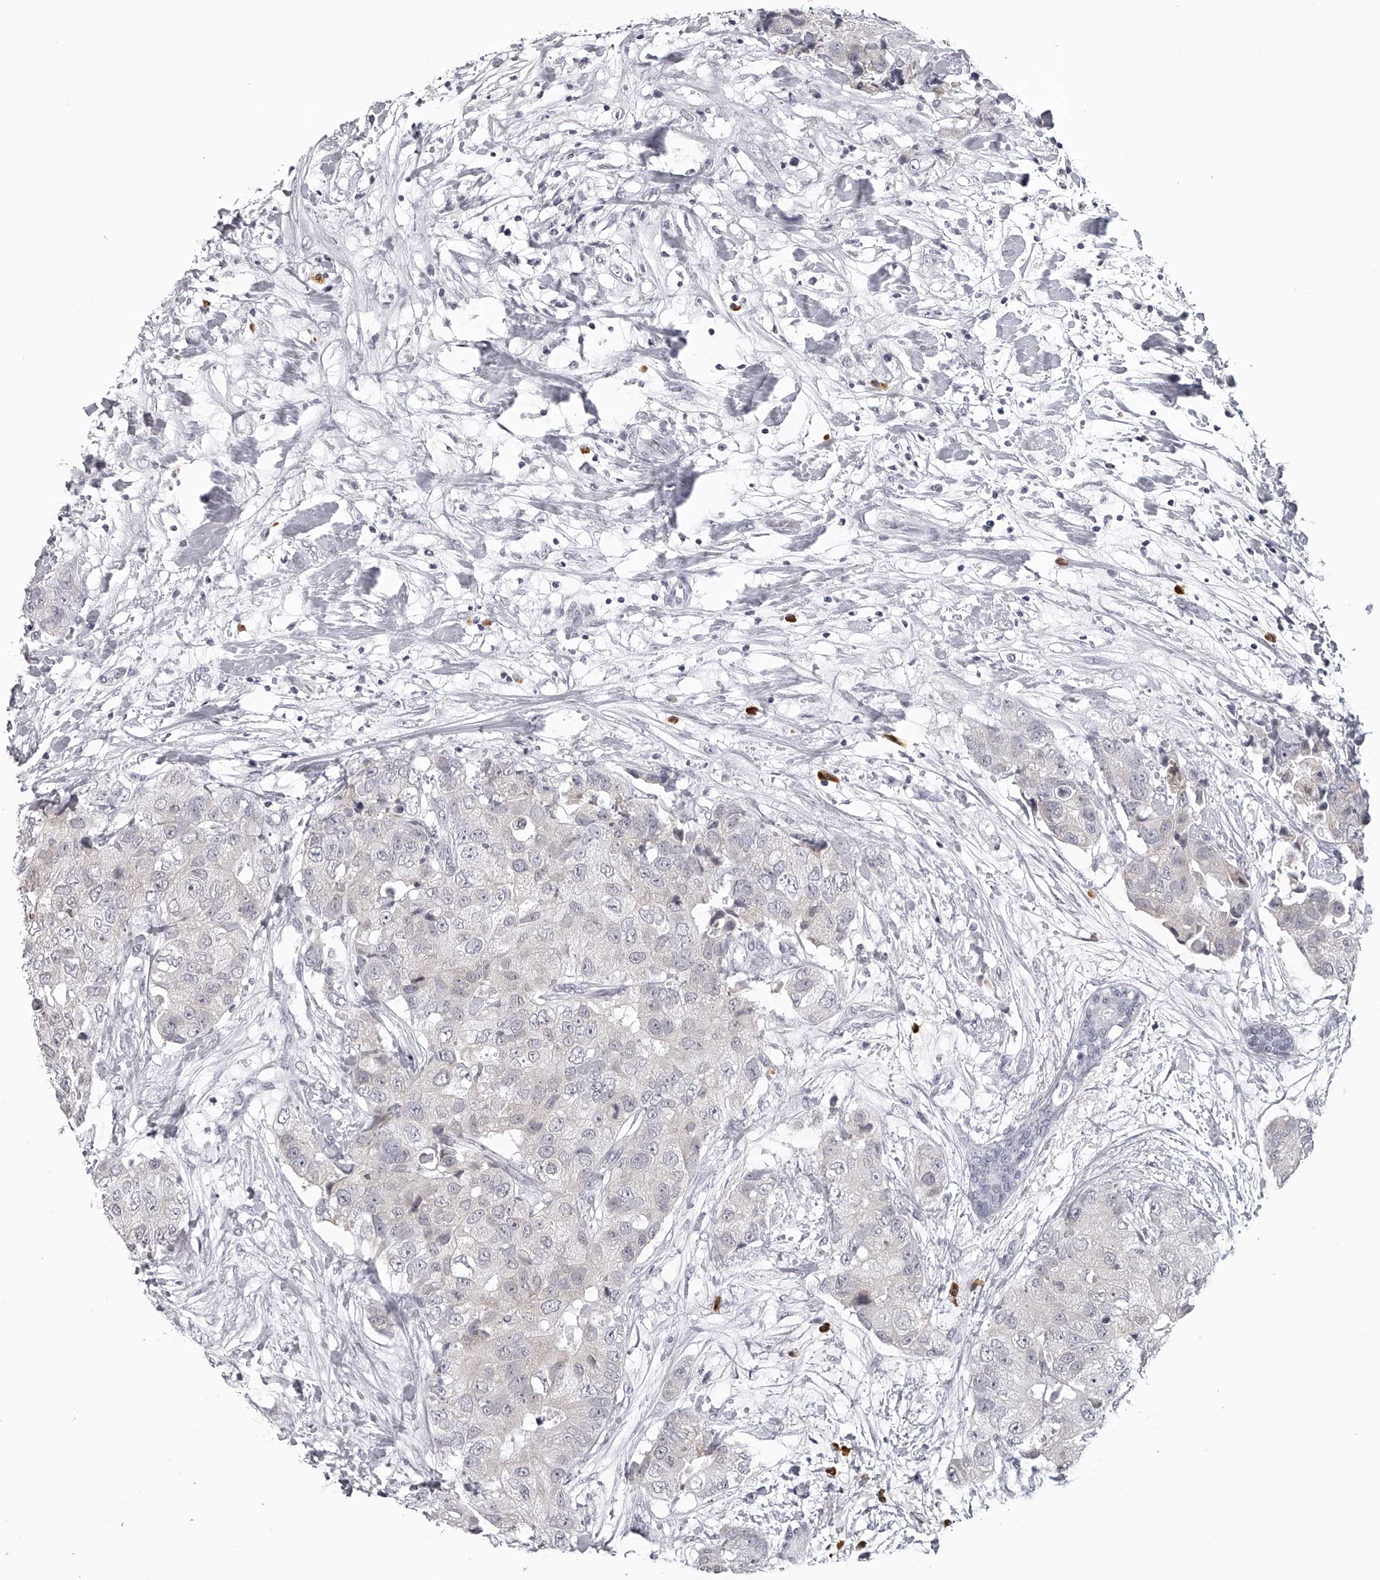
{"staining": {"intensity": "negative", "quantity": "none", "location": "none"}, "tissue": "breast cancer", "cell_type": "Tumor cells", "image_type": "cancer", "snomed": [{"axis": "morphology", "description": "Duct carcinoma"}, {"axis": "topography", "description": "Breast"}], "caption": "This is an immunohistochemistry (IHC) histopathology image of human breast cancer (intraductal carcinoma). There is no staining in tumor cells.", "gene": "SEC11C", "patient": {"sex": "female", "age": 62}}